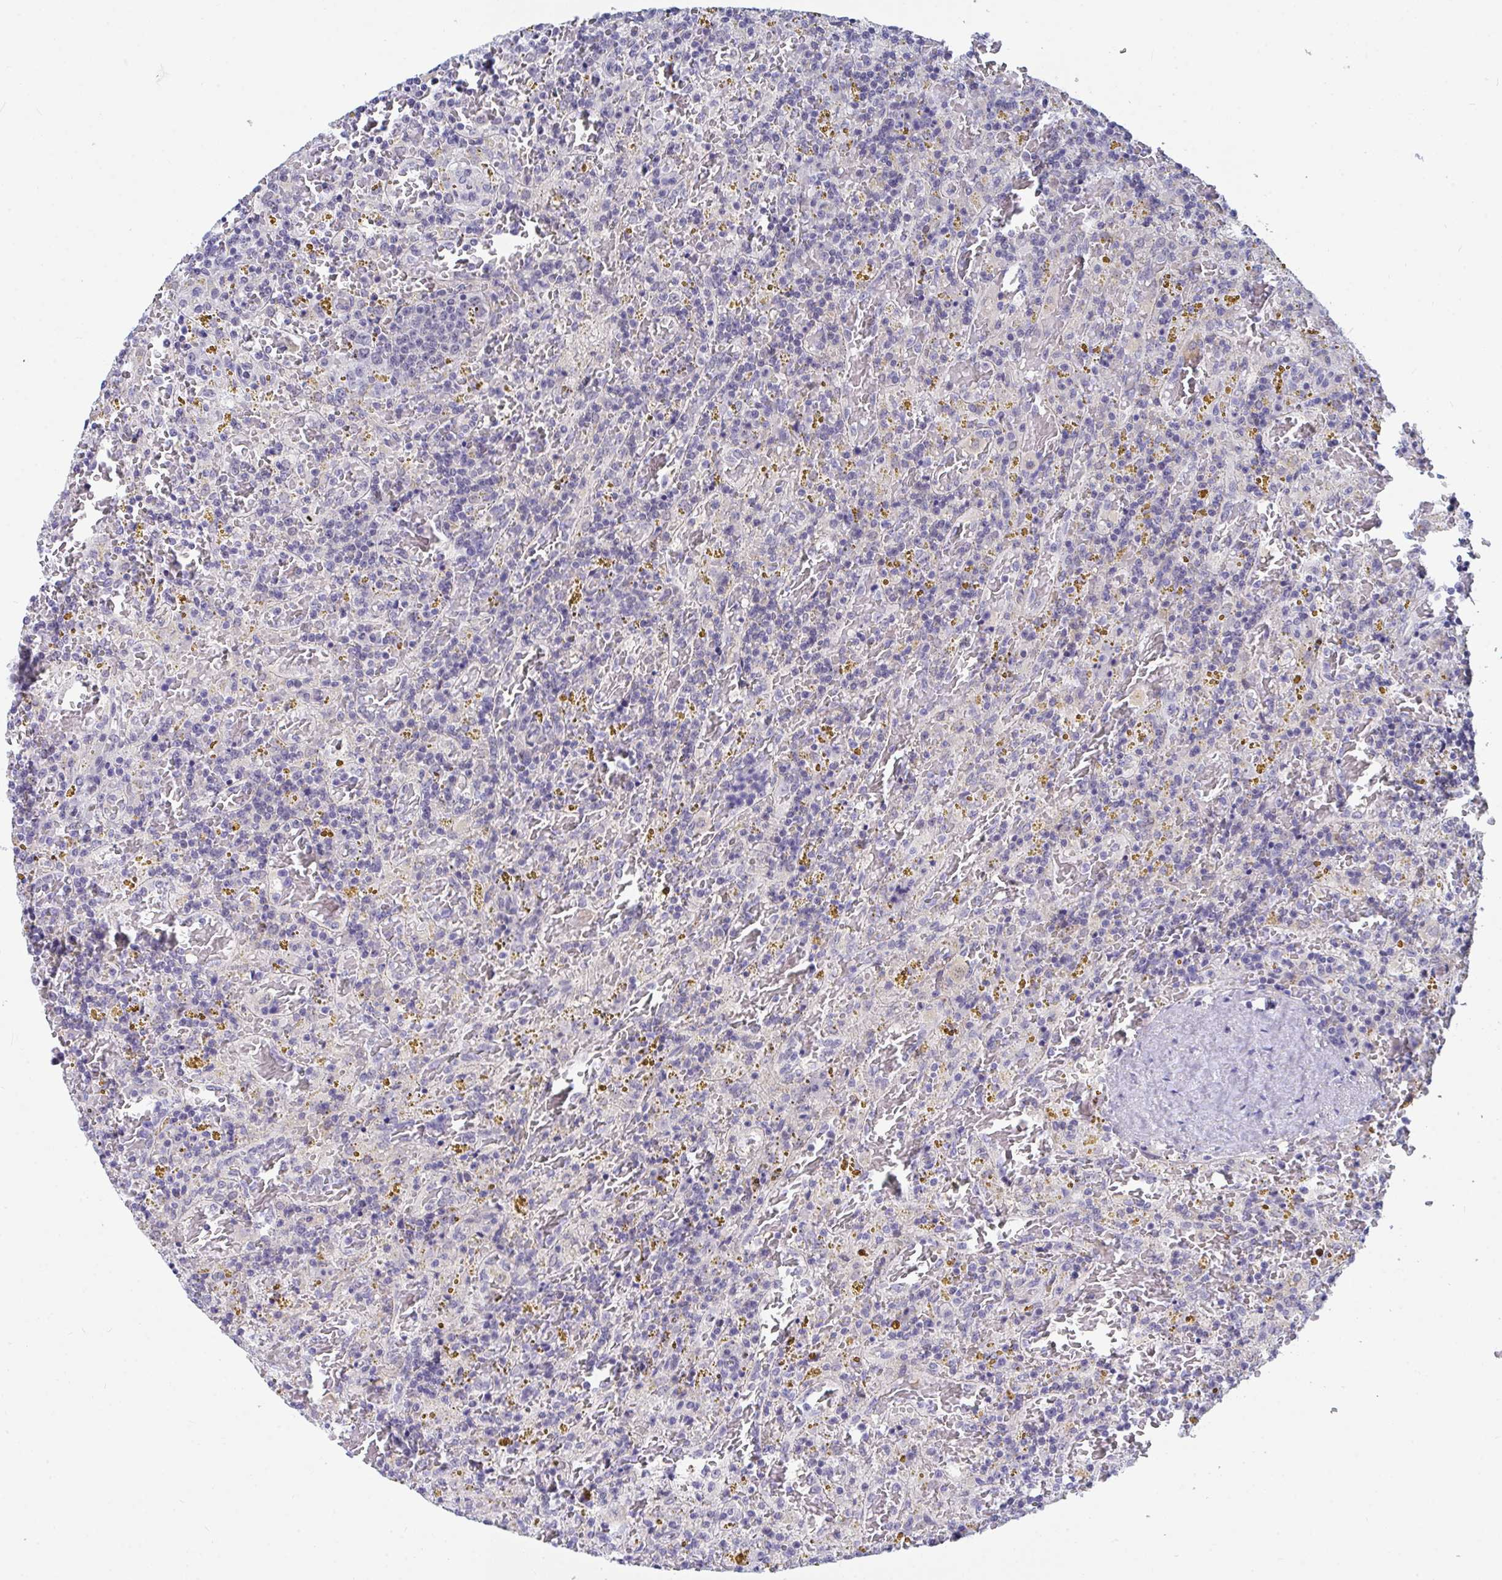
{"staining": {"intensity": "negative", "quantity": "none", "location": "none"}, "tissue": "lymphoma", "cell_type": "Tumor cells", "image_type": "cancer", "snomed": [{"axis": "morphology", "description": "Malignant lymphoma, non-Hodgkin's type, Low grade"}, {"axis": "topography", "description": "Spleen"}], "caption": "Immunohistochemistry of lymphoma demonstrates no expression in tumor cells.", "gene": "DAOA", "patient": {"sex": "female", "age": 65}}